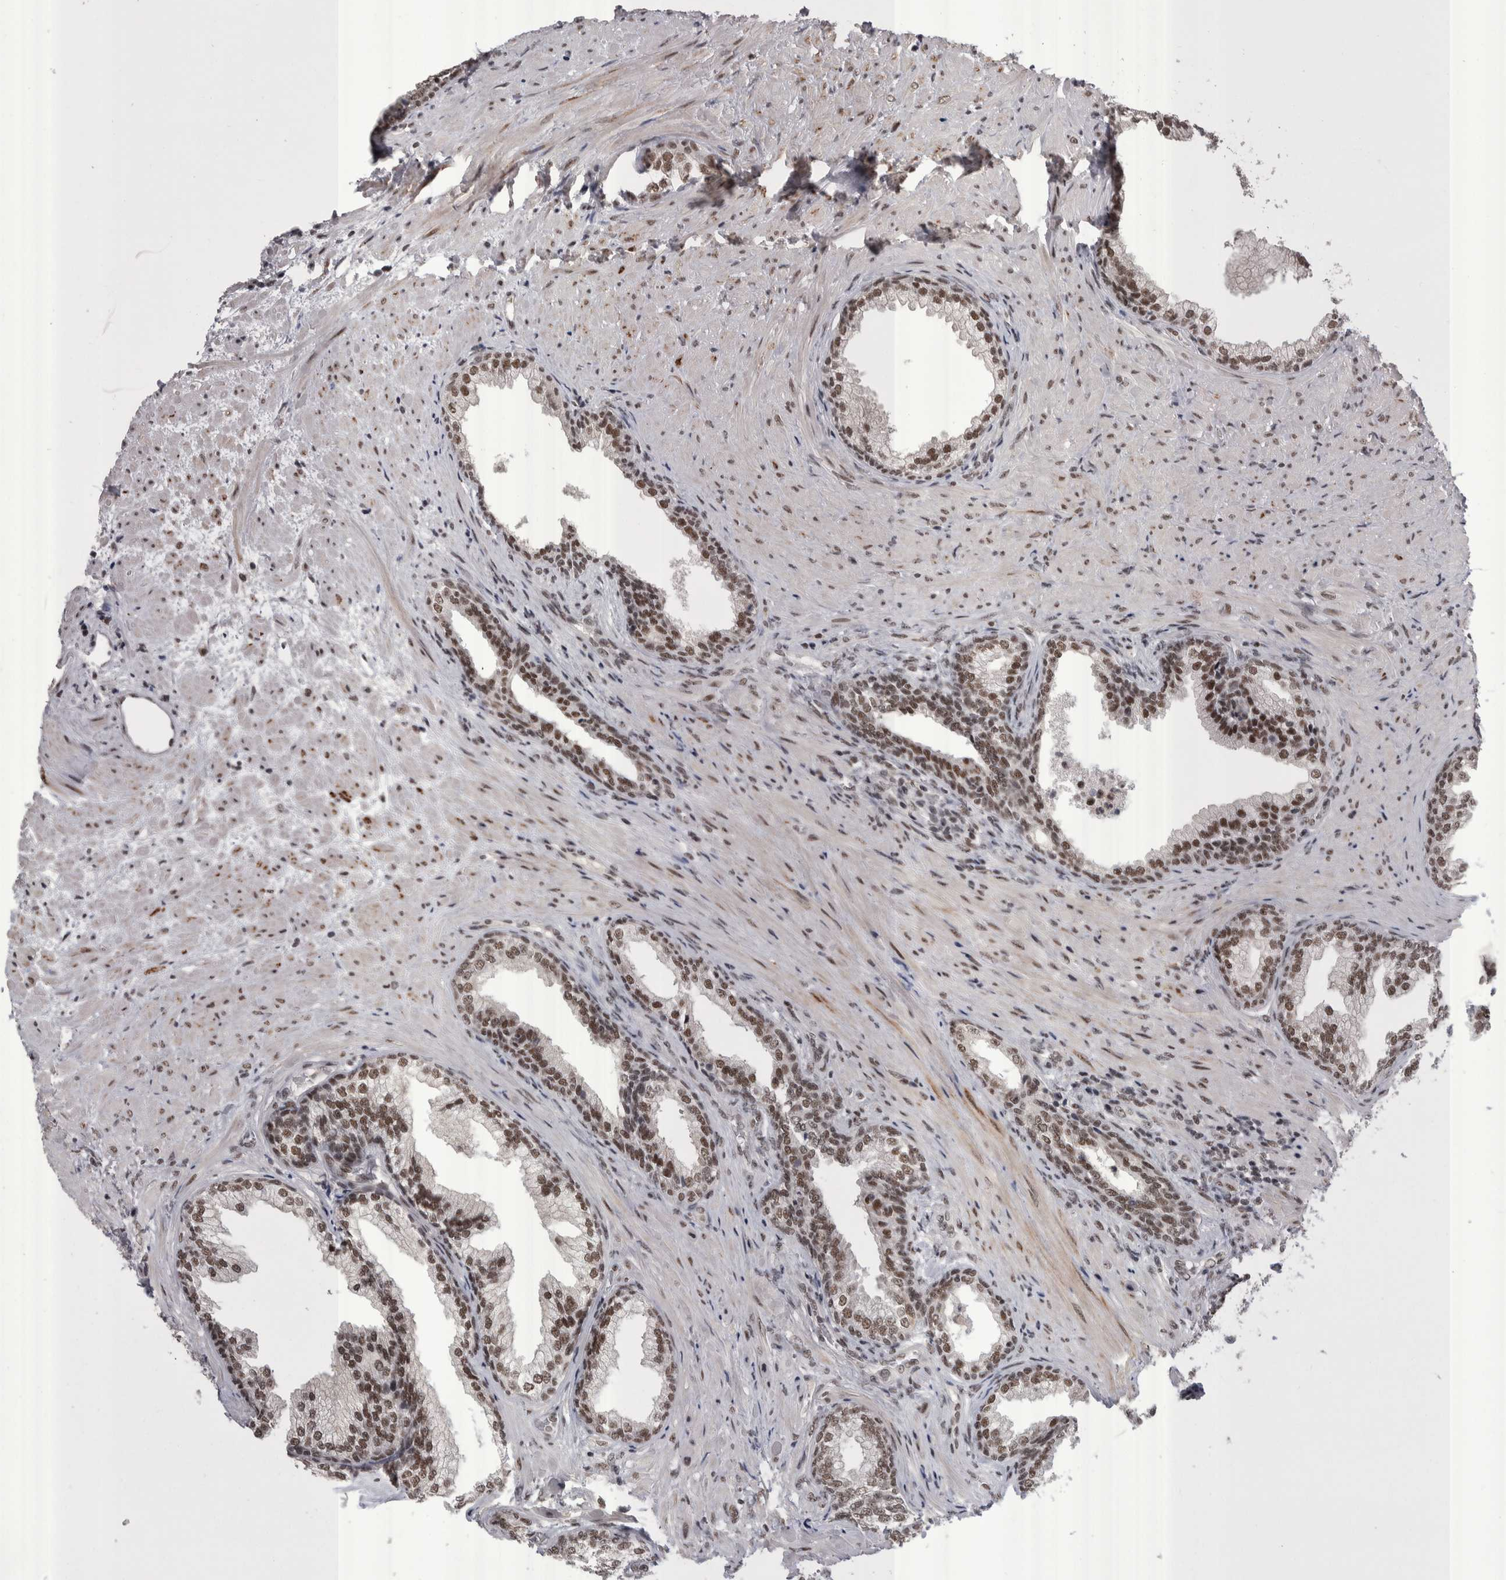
{"staining": {"intensity": "moderate", "quantity": ">75%", "location": "nuclear"}, "tissue": "prostate", "cell_type": "Glandular cells", "image_type": "normal", "snomed": [{"axis": "morphology", "description": "Normal tissue, NOS"}, {"axis": "topography", "description": "Prostate"}], "caption": "Immunohistochemistry (IHC) micrograph of normal prostate stained for a protein (brown), which shows medium levels of moderate nuclear expression in approximately >75% of glandular cells.", "gene": "DMTF1", "patient": {"sex": "male", "age": 76}}